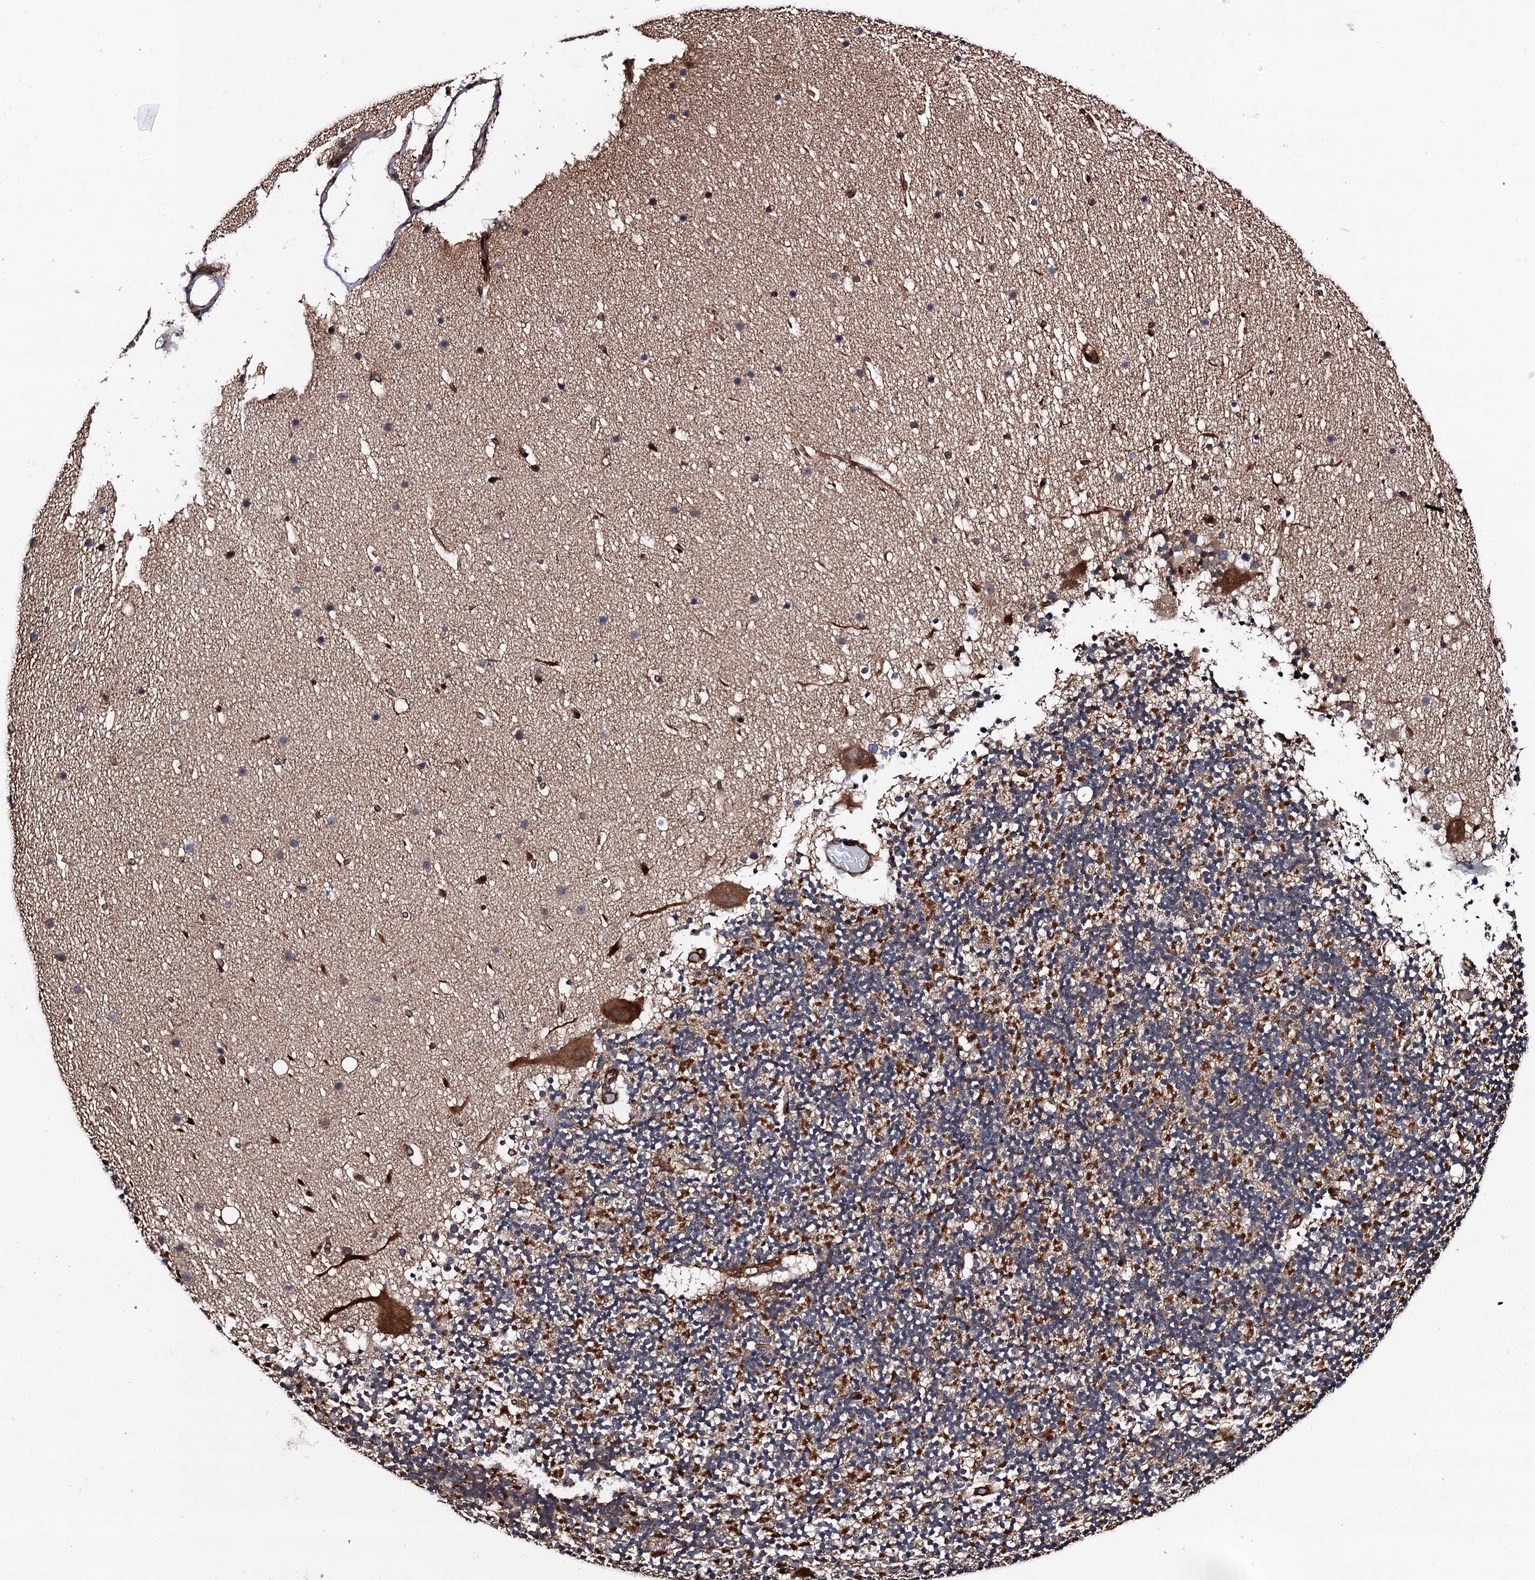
{"staining": {"intensity": "strong", "quantity": "25%-75%", "location": "cytoplasmic/membranous"}, "tissue": "cerebellum", "cell_type": "Cells in granular layer", "image_type": "normal", "snomed": [{"axis": "morphology", "description": "Normal tissue, NOS"}, {"axis": "topography", "description": "Cerebellum"}], "caption": "The micrograph exhibits immunohistochemical staining of normal cerebellum. There is strong cytoplasmic/membranous expression is present in approximately 25%-75% of cells in granular layer. Nuclei are stained in blue.", "gene": "BORA", "patient": {"sex": "male", "age": 57}}